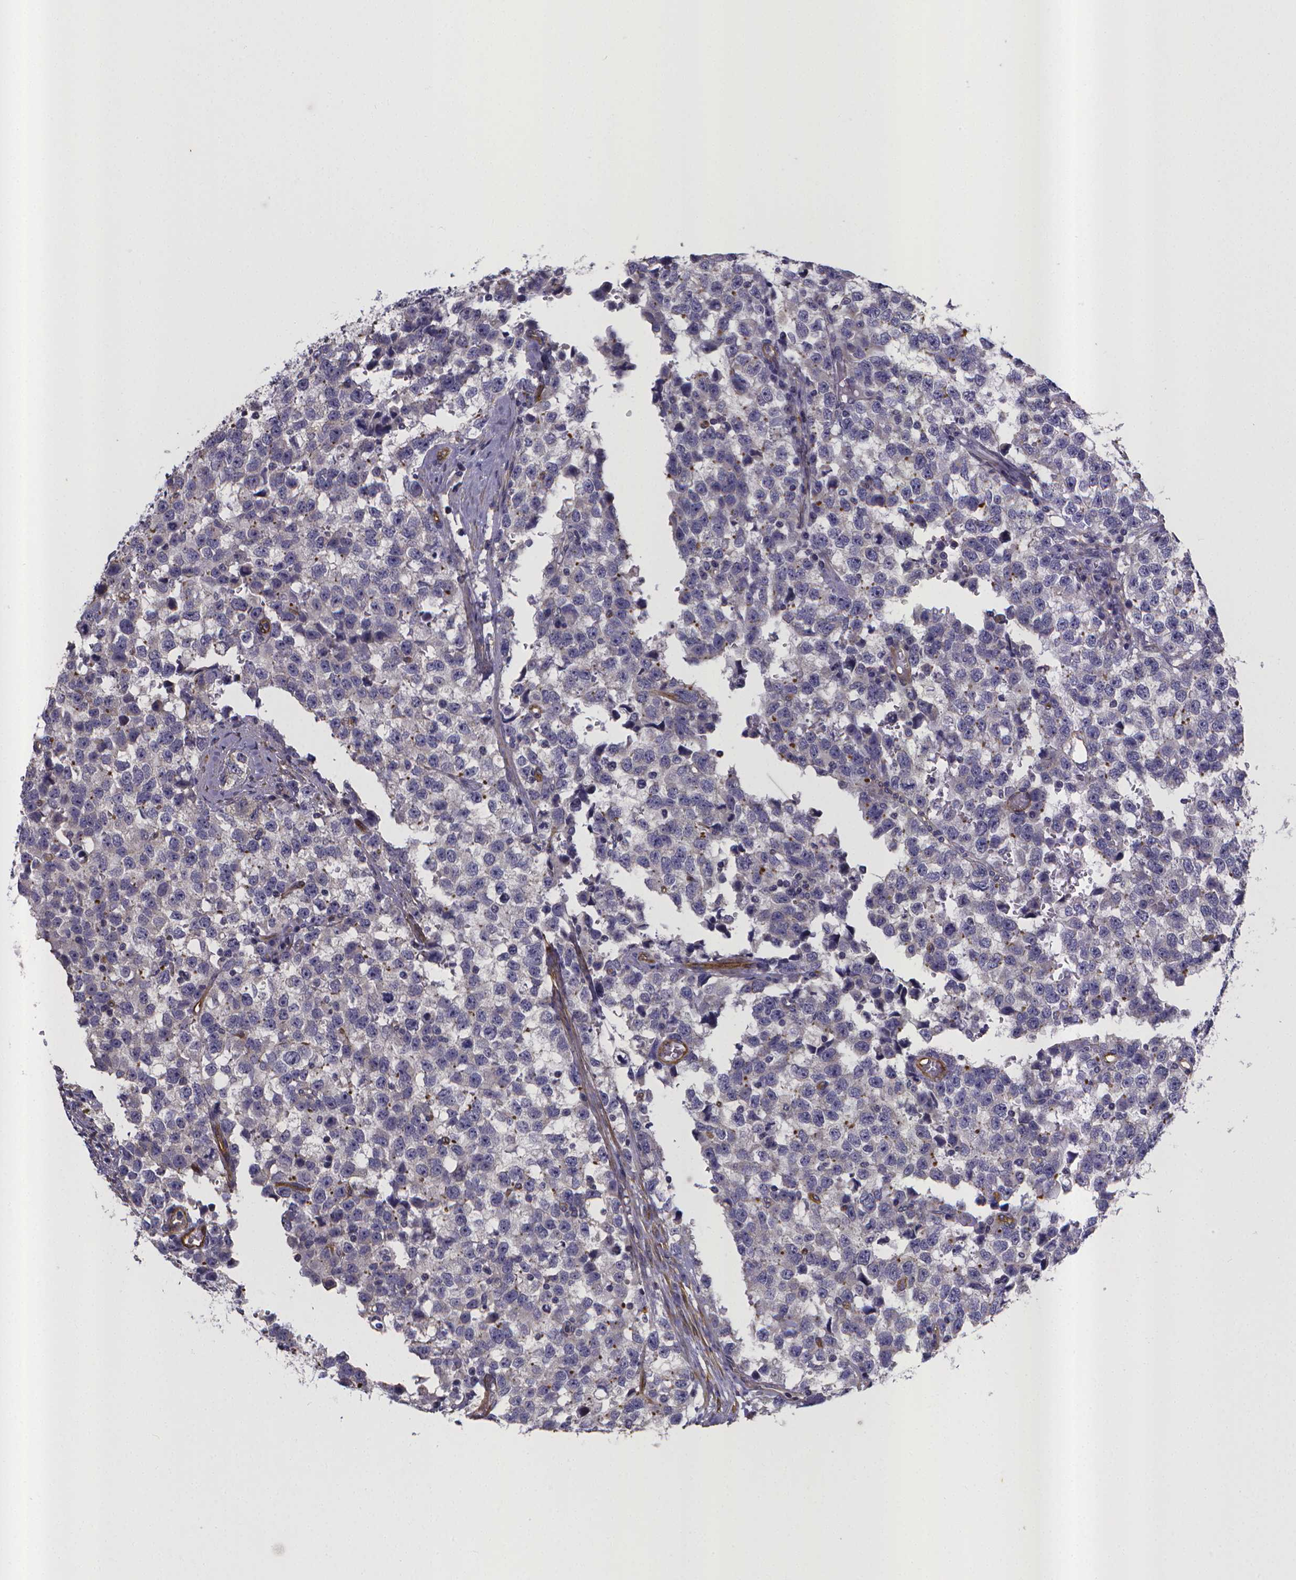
{"staining": {"intensity": "negative", "quantity": "none", "location": "none"}, "tissue": "testis cancer", "cell_type": "Tumor cells", "image_type": "cancer", "snomed": [{"axis": "morphology", "description": "Seminoma, NOS"}, {"axis": "topography", "description": "Testis"}], "caption": "The immunohistochemistry (IHC) micrograph has no significant positivity in tumor cells of testis cancer (seminoma) tissue.", "gene": "RERG", "patient": {"sex": "male", "age": 34}}